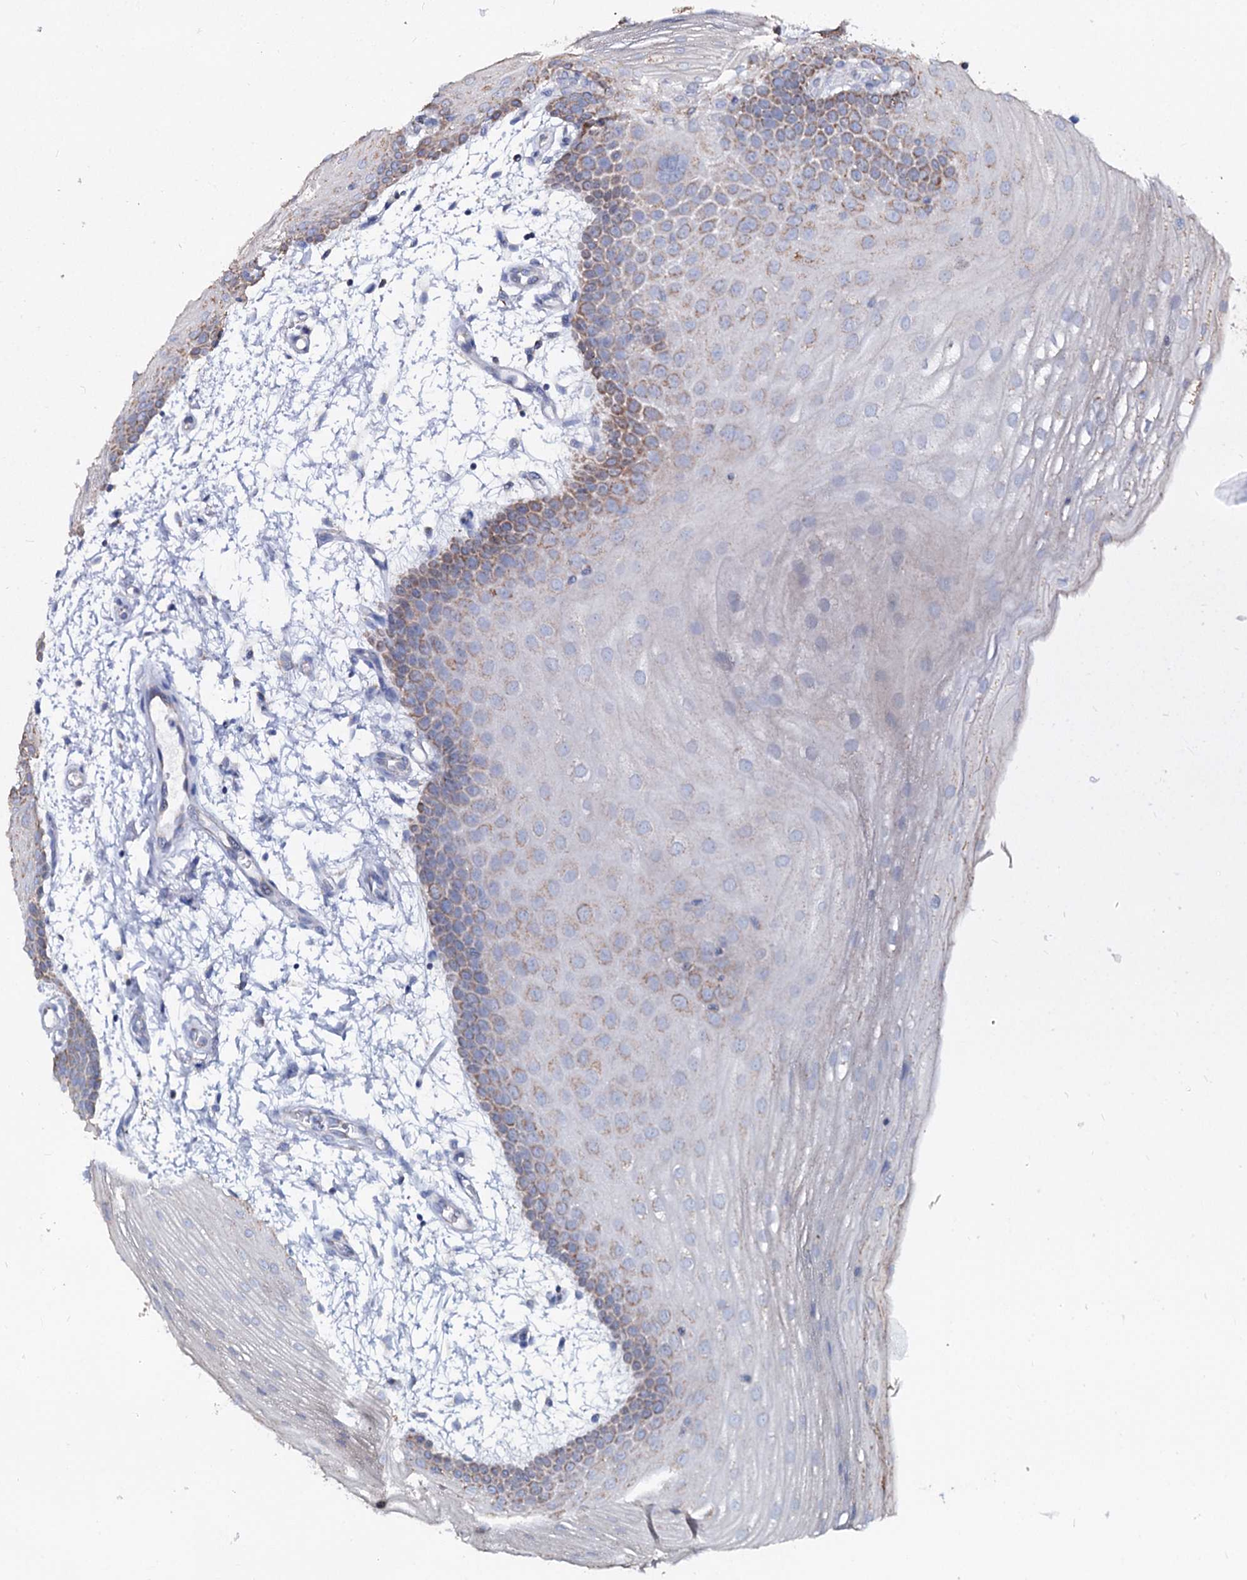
{"staining": {"intensity": "weak", "quantity": "<25%", "location": "cytoplasmic/membranous"}, "tissue": "oral mucosa", "cell_type": "Squamous epithelial cells", "image_type": "normal", "snomed": [{"axis": "morphology", "description": "Normal tissue, NOS"}, {"axis": "topography", "description": "Oral tissue"}], "caption": "Micrograph shows no protein staining in squamous epithelial cells of normal oral mucosa. The staining is performed using DAB (3,3'-diaminobenzidine) brown chromogen with nuclei counter-stained in using hematoxylin.", "gene": "MCCC2", "patient": {"sex": "male", "age": 68}}